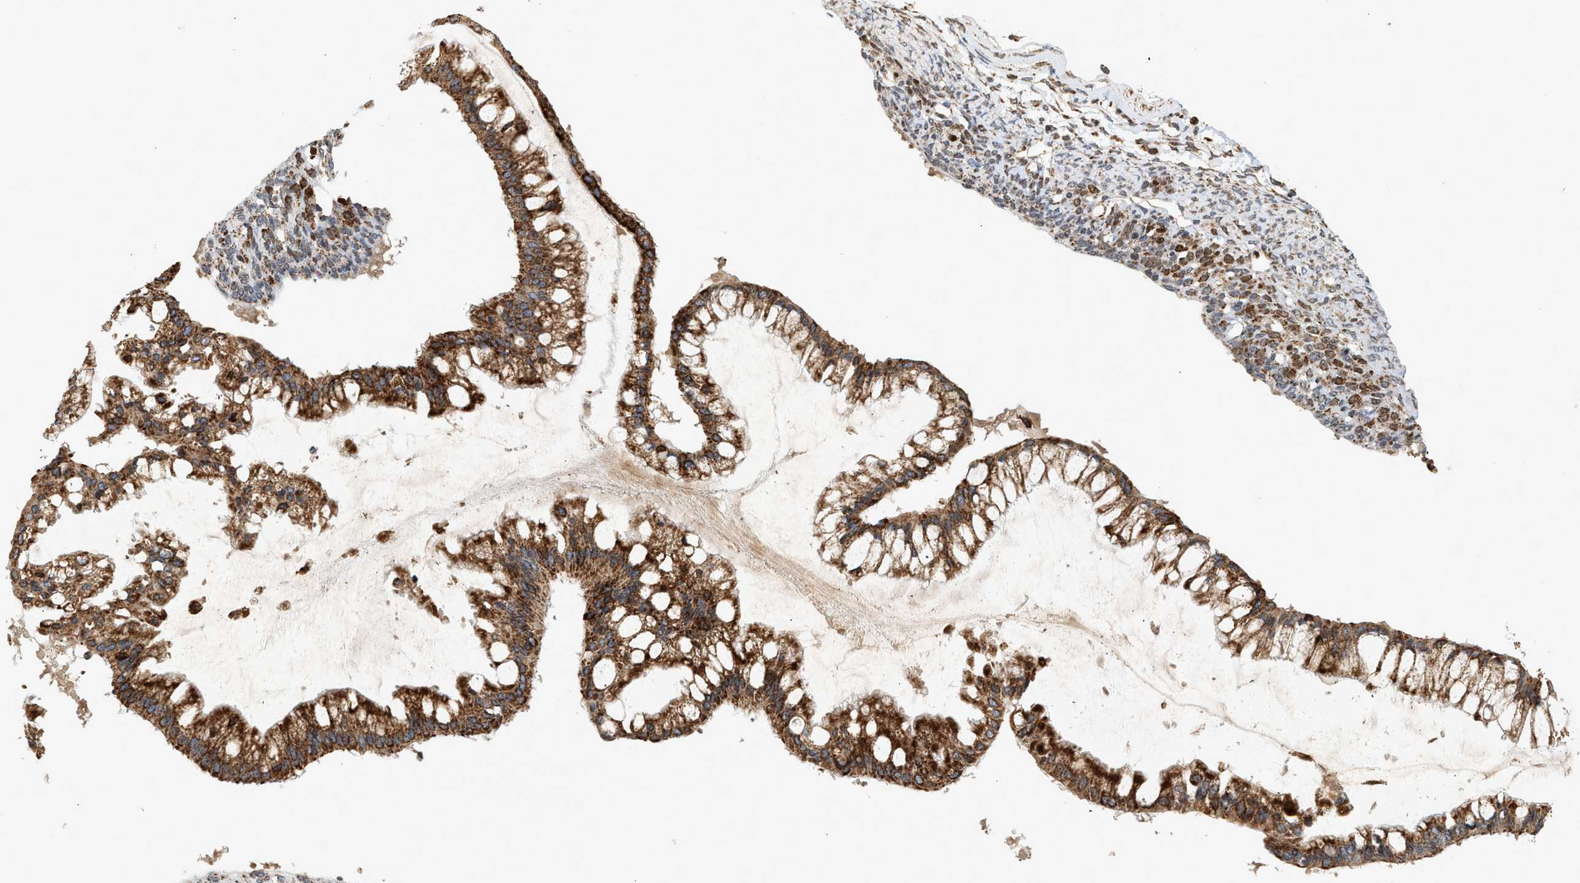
{"staining": {"intensity": "strong", "quantity": ">75%", "location": "cytoplasmic/membranous"}, "tissue": "ovarian cancer", "cell_type": "Tumor cells", "image_type": "cancer", "snomed": [{"axis": "morphology", "description": "Cystadenocarcinoma, mucinous, NOS"}, {"axis": "topography", "description": "Ovary"}], "caption": "High-power microscopy captured an immunohistochemistry (IHC) histopathology image of mucinous cystadenocarcinoma (ovarian), revealing strong cytoplasmic/membranous expression in about >75% of tumor cells. Nuclei are stained in blue.", "gene": "MCU", "patient": {"sex": "female", "age": 73}}